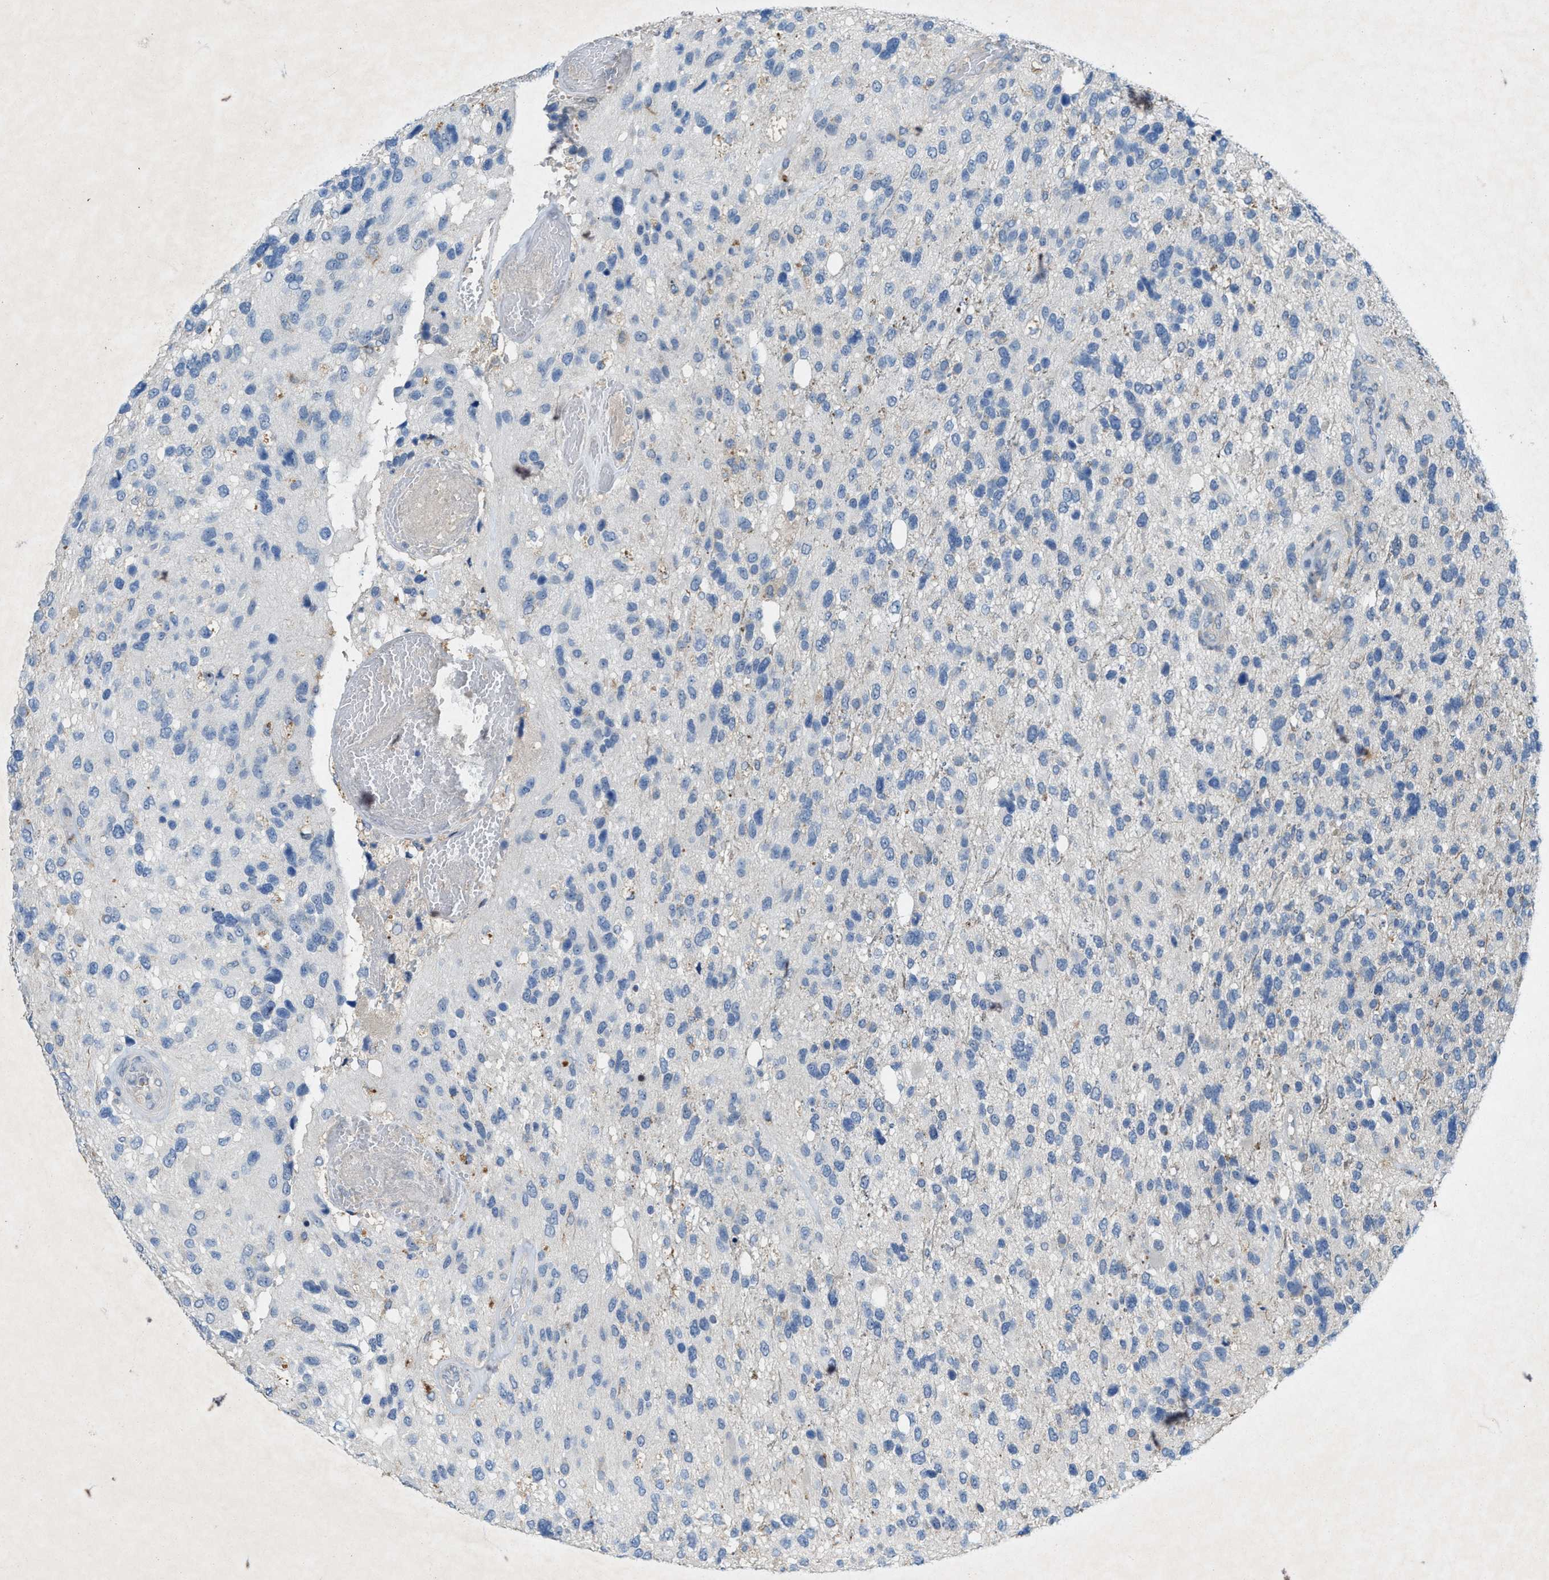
{"staining": {"intensity": "negative", "quantity": "none", "location": "none"}, "tissue": "glioma", "cell_type": "Tumor cells", "image_type": "cancer", "snomed": [{"axis": "morphology", "description": "Glioma, malignant, High grade"}, {"axis": "topography", "description": "Brain"}], "caption": "High-grade glioma (malignant) was stained to show a protein in brown. There is no significant staining in tumor cells.", "gene": "URGCP", "patient": {"sex": "female", "age": 58}}